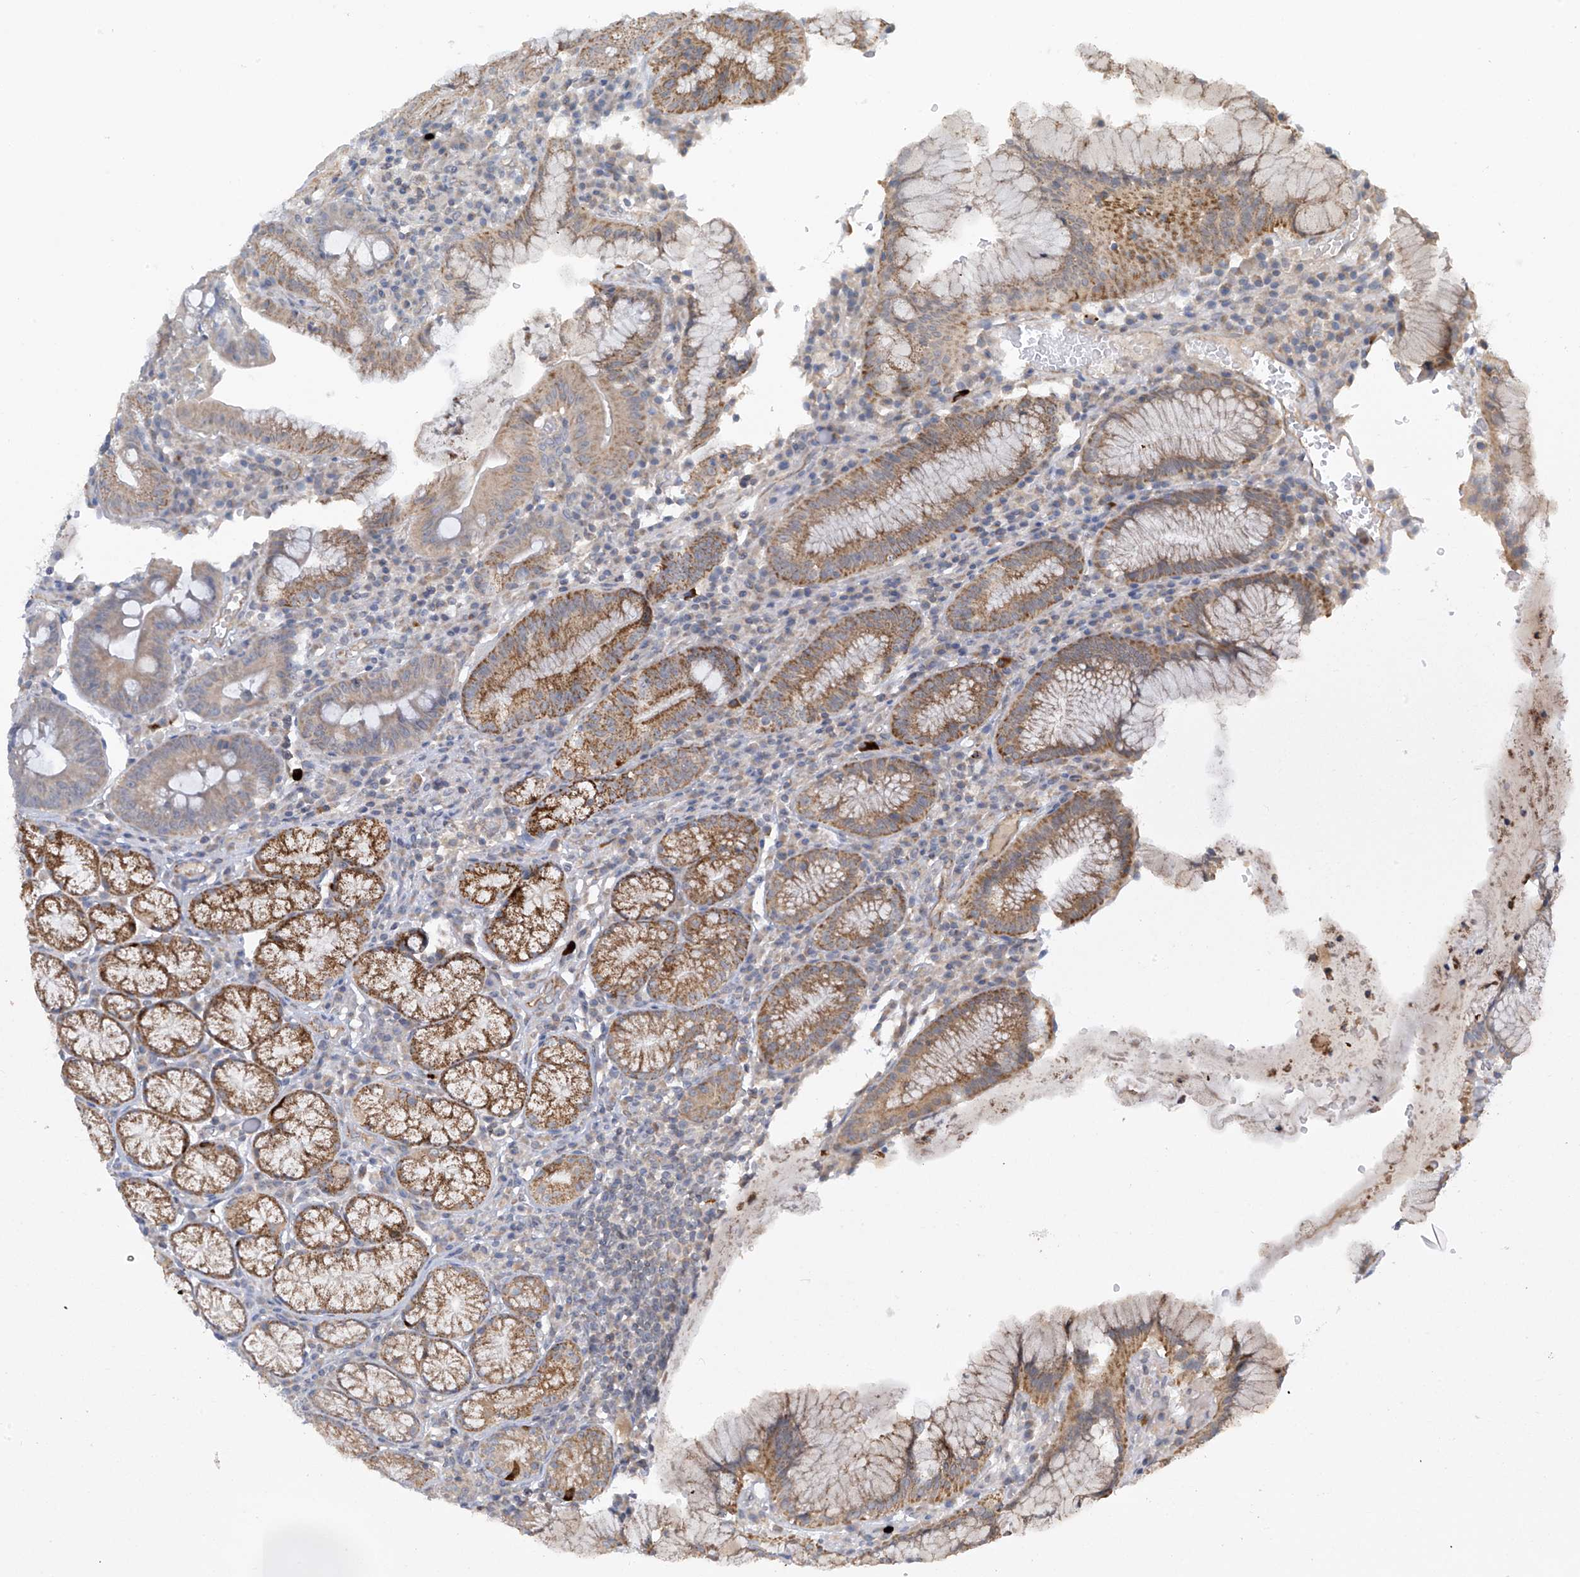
{"staining": {"intensity": "moderate", "quantity": "25%-75%", "location": "cytoplasmic/membranous"}, "tissue": "stomach", "cell_type": "Glandular cells", "image_type": "normal", "snomed": [{"axis": "morphology", "description": "Normal tissue, NOS"}, {"axis": "topography", "description": "Stomach"}], "caption": "Normal stomach exhibits moderate cytoplasmic/membranous expression in approximately 25%-75% of glandular cells.", "gene": "SCGB1D2", "patient": {"sex": "male", "age": 55}}